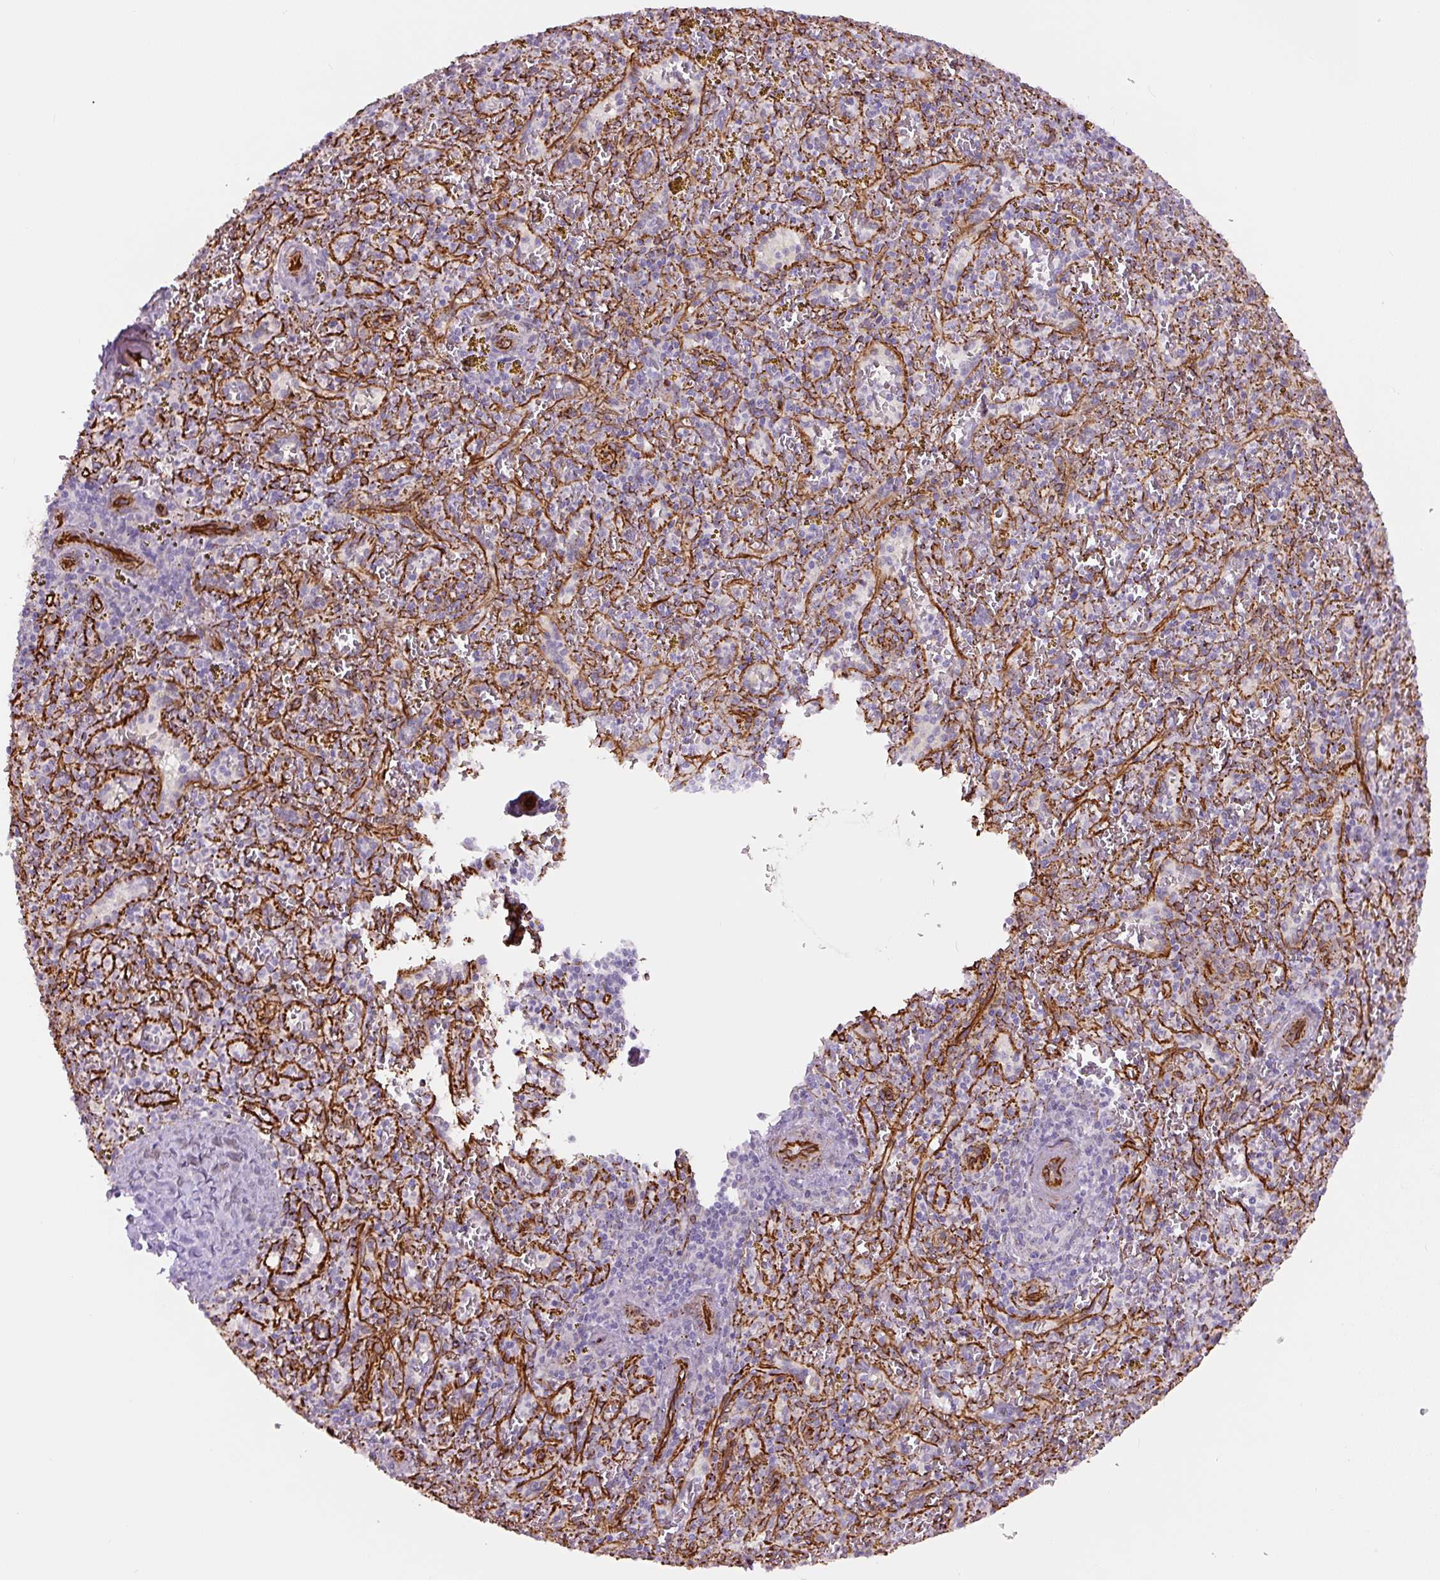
{"staining": {"intensity": "negative", "quantity": "none", "location": "none"}, "tissue": "spleen", "cell_type": "Cells in red pulp", "image_type": "normal", "snomed": [{"axis": "morphology", "description": "Normal tissue, NOS"}, {"axis": "topography", "description": "Spleen"}], "caption": "Protein analysis of normal spleen demonstrates no significant expression in cells in red pulp.", "gene": "NES", "patient": {"sex": "male", "age": 57}}